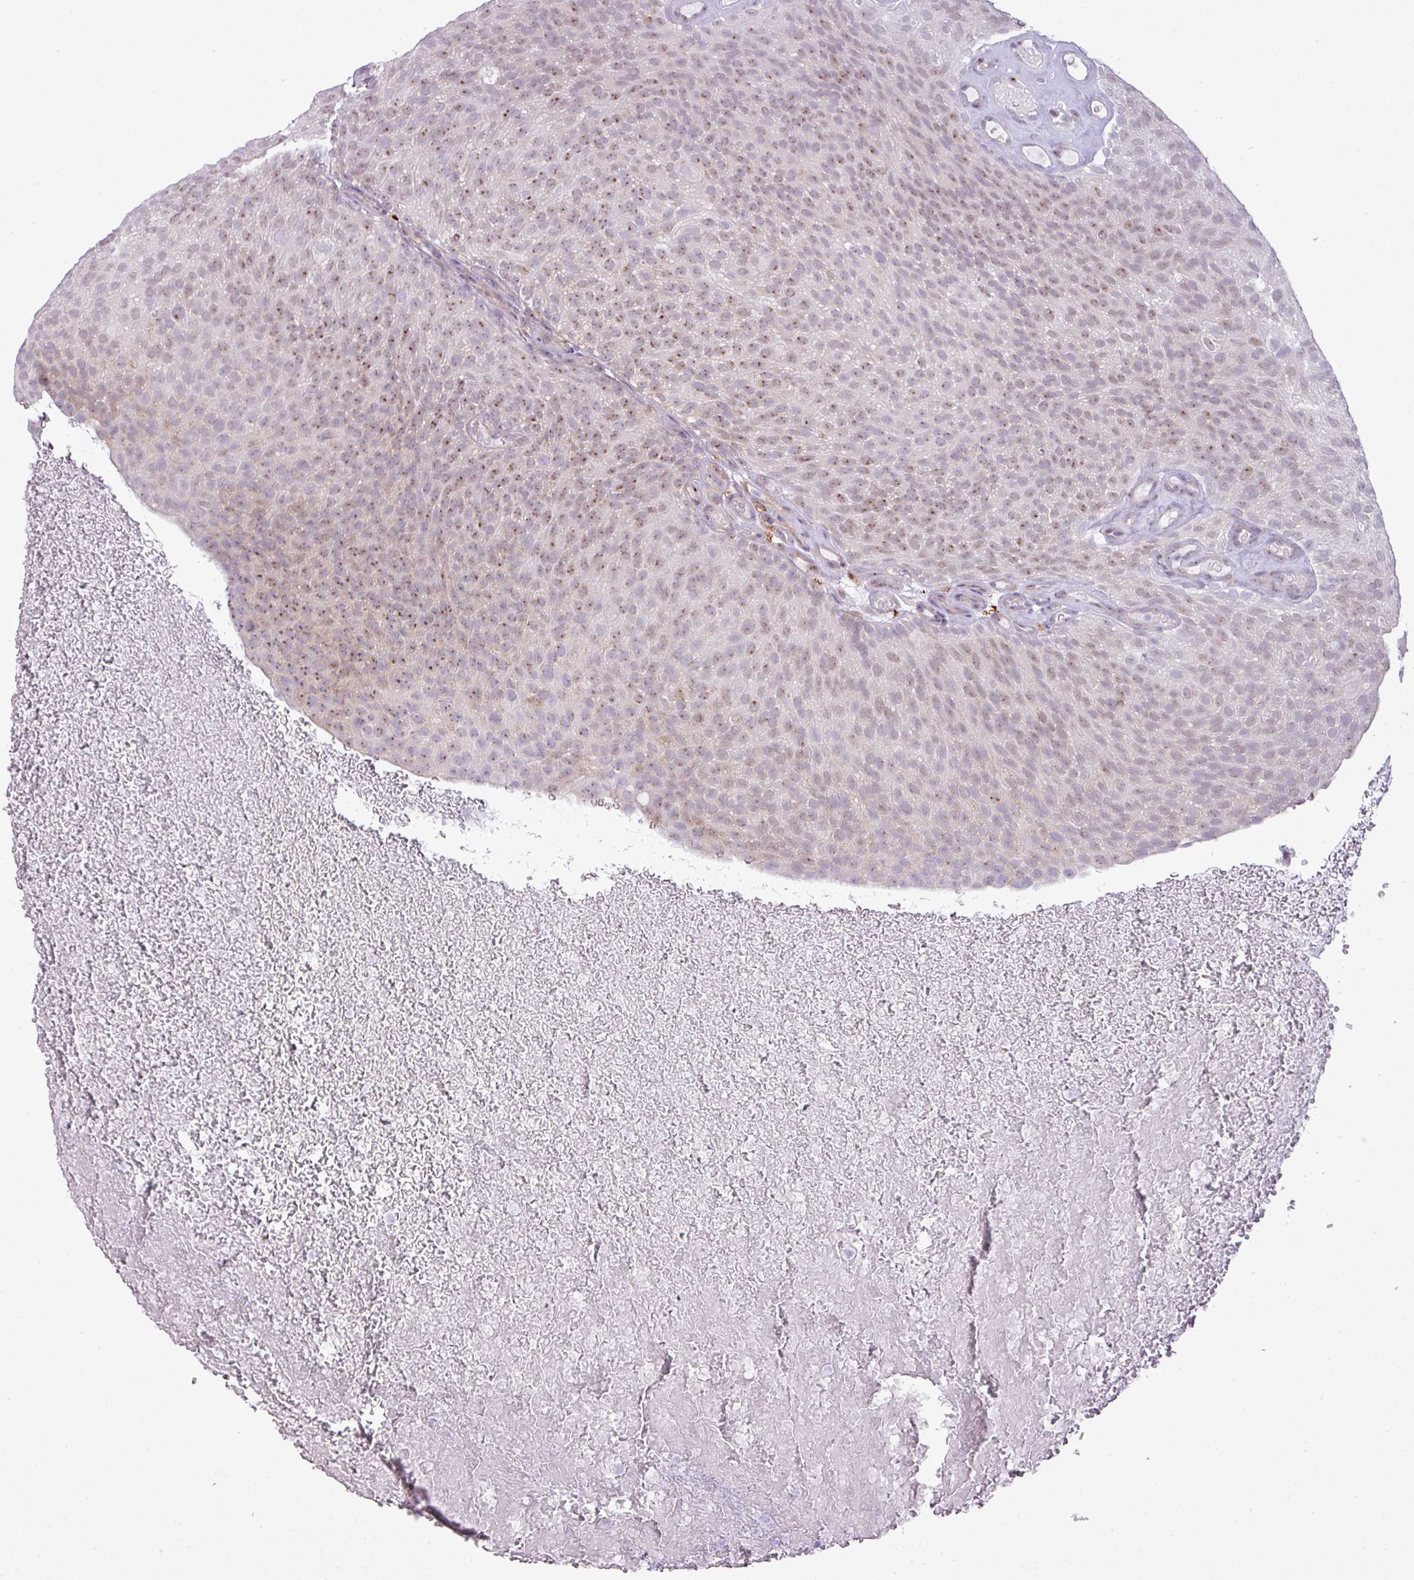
{"staining": {"intensity": "moderate", "quantity": ">75%", "location": "nuclear"}, "tissue": "urothelial cancer", "cell_type": "Tumor cells", "image_type": "cancer", "snomed": [{"axis": "morphology", "description": "Urothelial carcinoma, Low grade"}, {"axis": "topography", "description": "Urinary bladder"}], "caption": "Human low-grade urothelial carcinoma stained for a protein (brown) reveals moderate nuclear positive expression in approximately >75% of tumor cells.", "gene": "MAK16", "patient": {"sex": "male", "age": 78}}